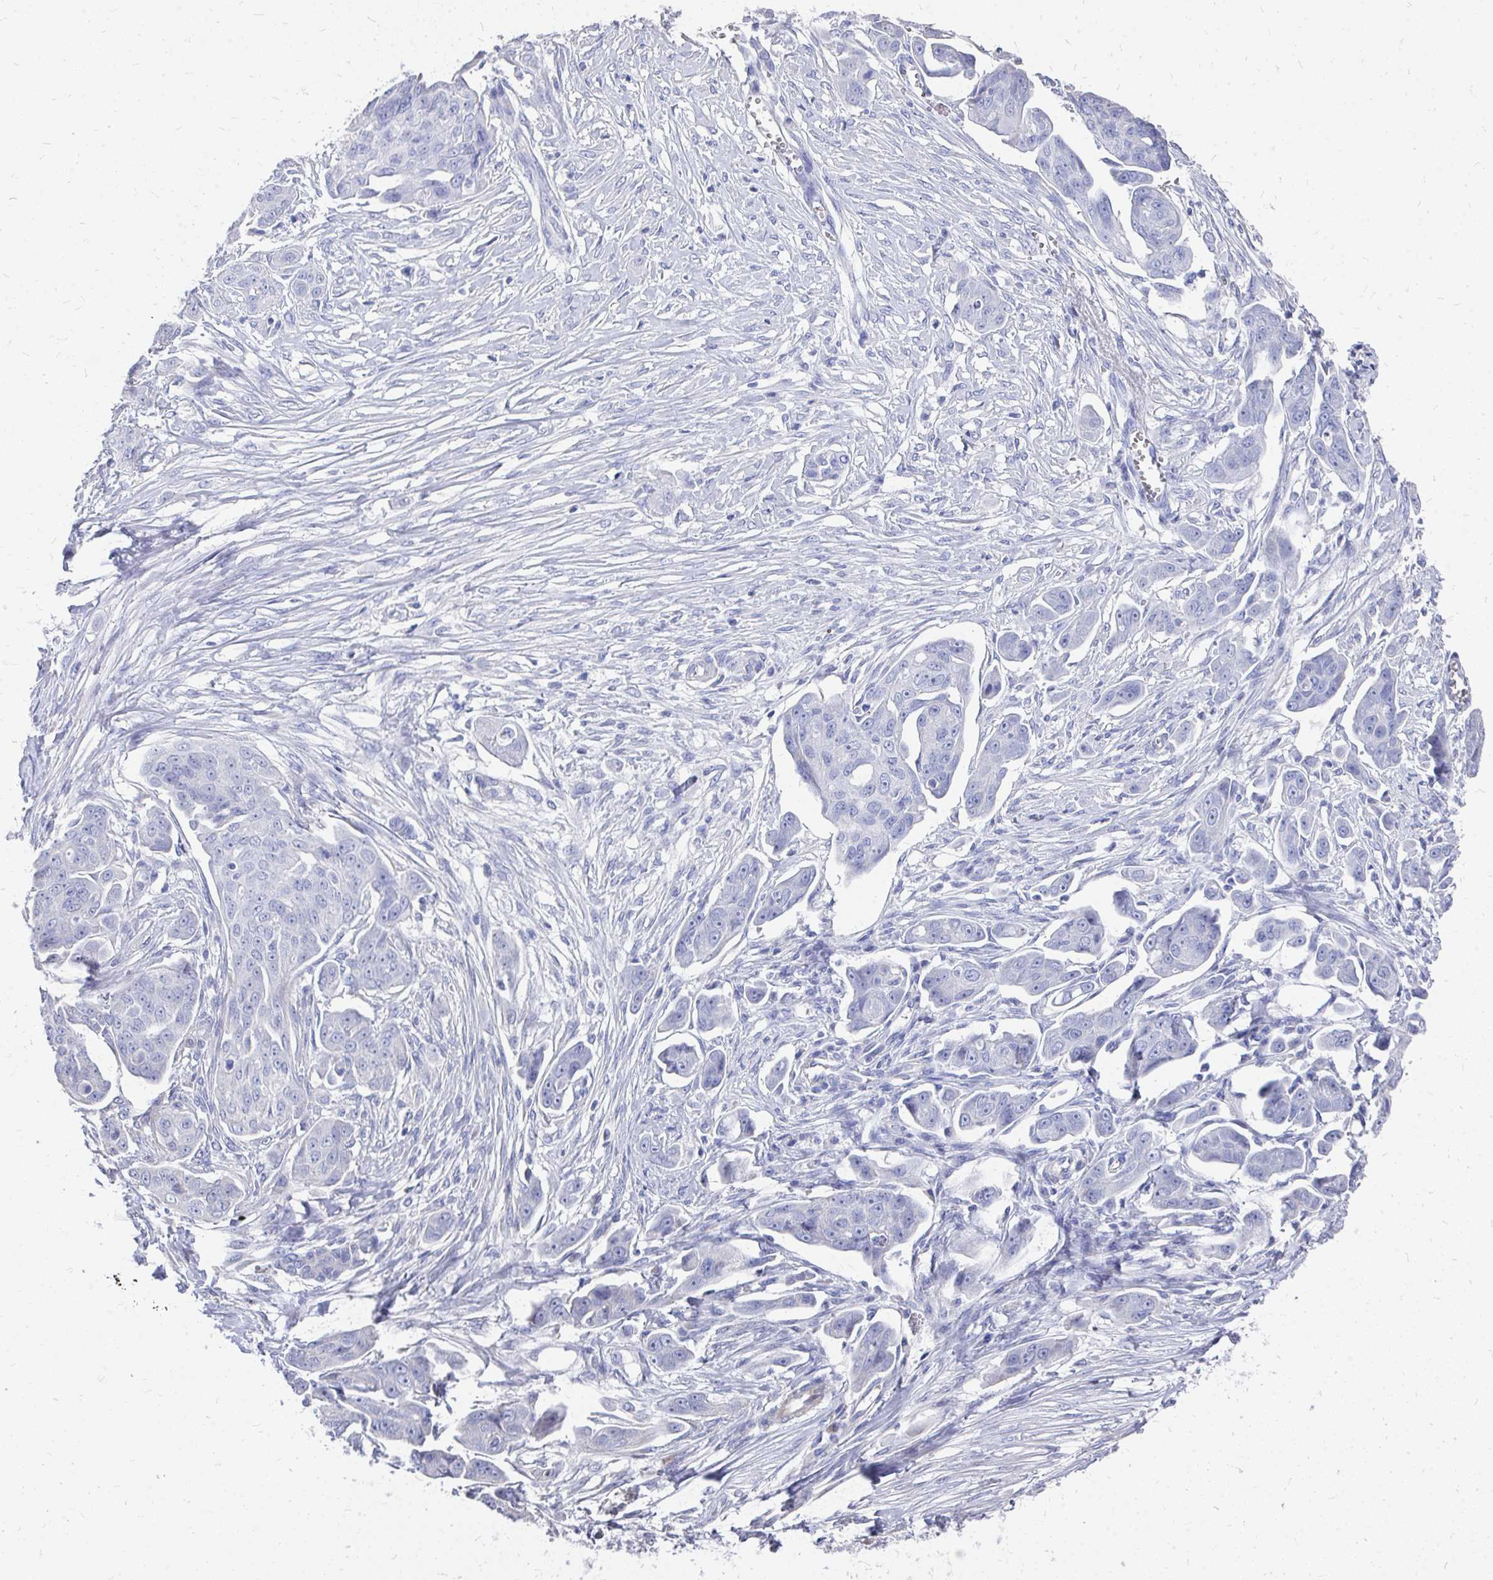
{"staining": {"intensity": "weak", "quantity": "<25%", "location": "cytoplasmic/membranous"}, "tissue": "ovarian cancer", "cell_type": "Tumor cells", "image_type": "cancer", "snomed": [{"axis": "morphology", "description": "Carcinoma, endometroid"}, {"axis": "topography", "description": "Ovary"}], "caption": "Tumor cells show no significant expression in ovarian cancer (endometroid carcinoma).", "gene": "FAM89A", "patient": {"sex": "female", "age": 70}}